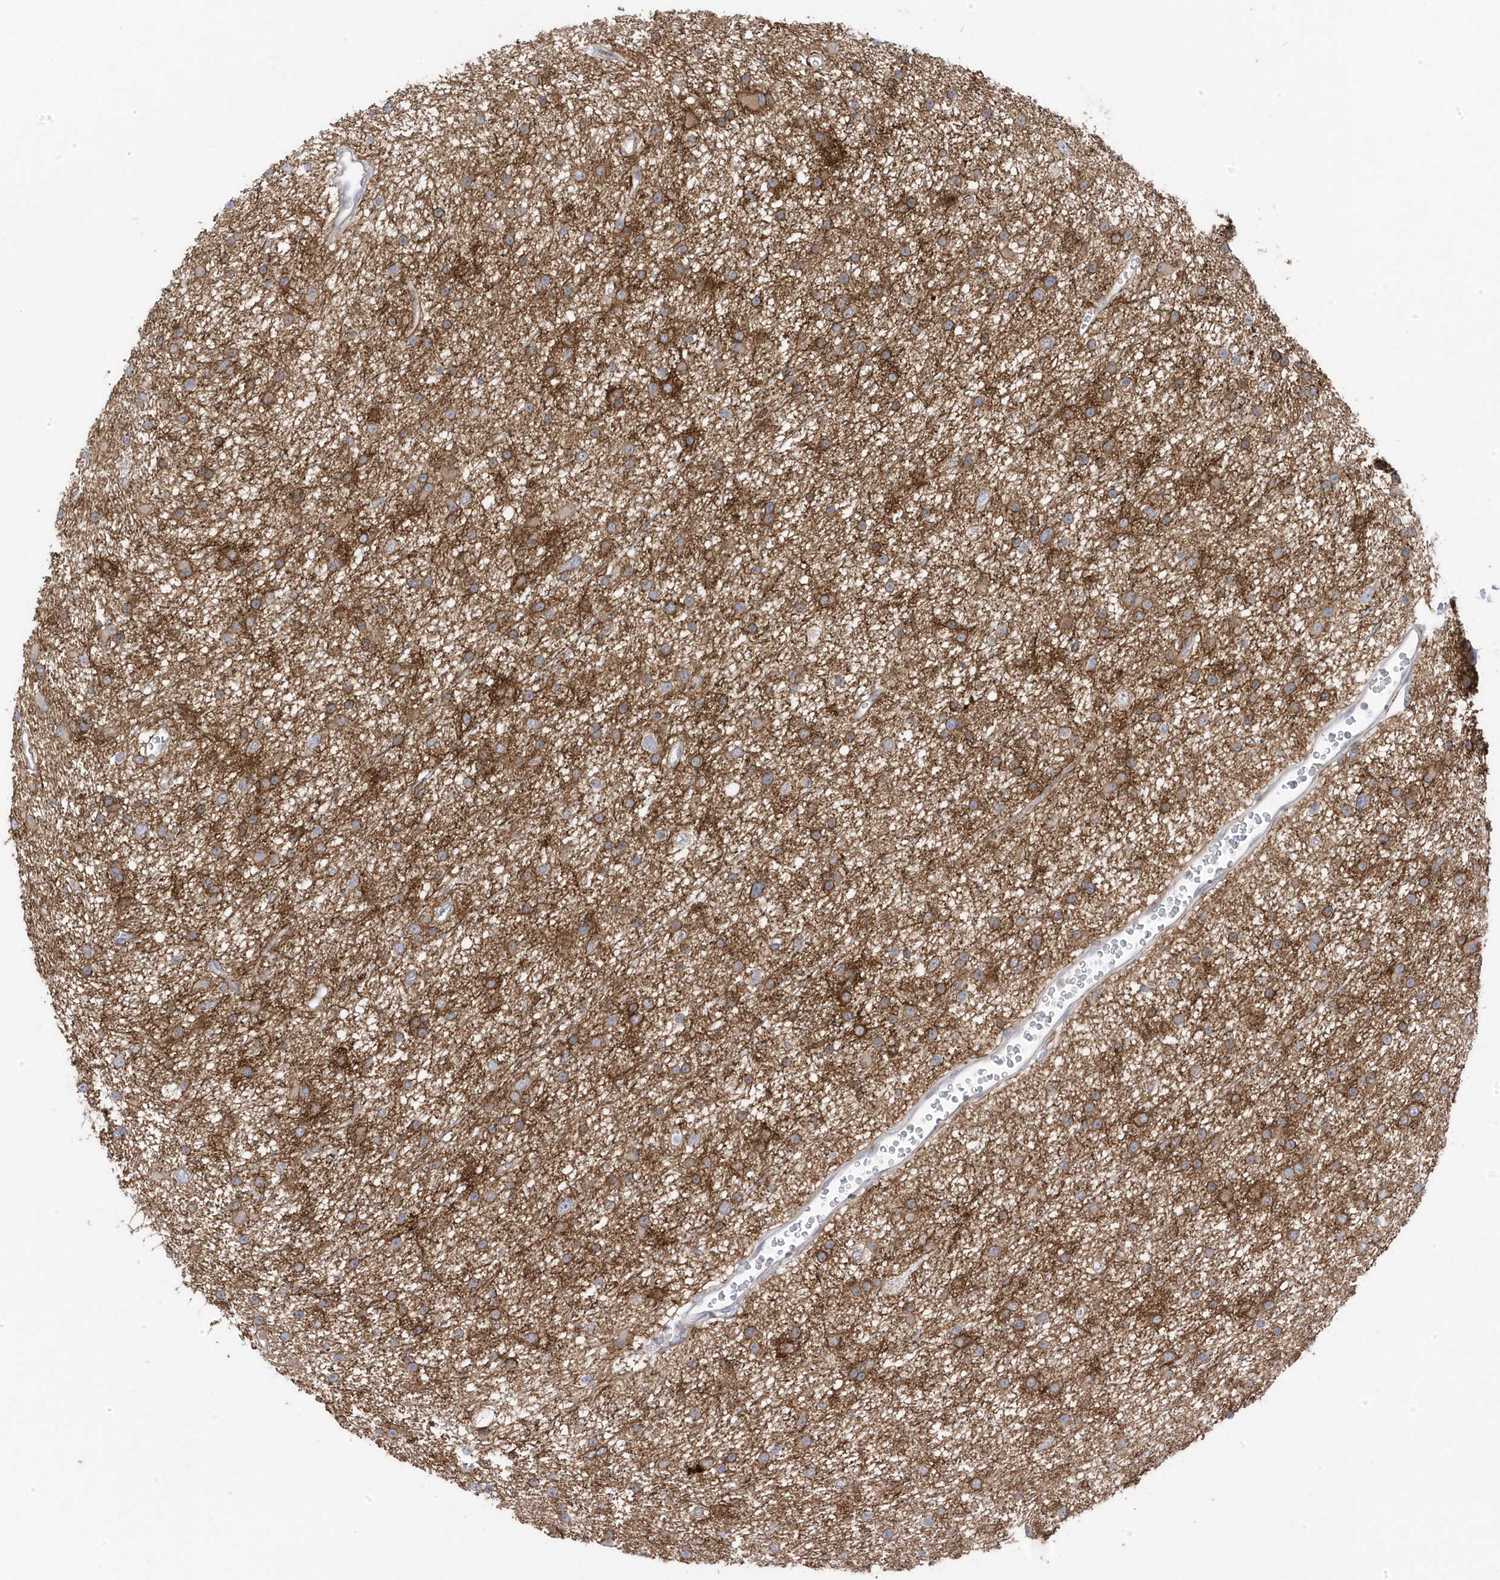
{"staining": {"intensity": "strong", "quantity": "<25%", "location": "cytoplasmic/membranous"}, "tissue": "glioma", "cell_type": "Tumor cells", "image_type": "cancer", "snomed": [{"axis": "morphology", "description": "Glioma, malignant, Low grade"}, {"axis": "topography", "description": "Cerebral cortex"}], "caption": "Immunohistochemistry micrograph of neoplastic tissue: glioma stained using immunohistochemistry shows medium levels of strong protein expression localized specifically in the cytoplasmic/membranous of tumor cells, appearing as a cytoplasmic/membranous brown color.", "gene": "ANAPC1", "patient": {"sex": "female", "age": 39}}